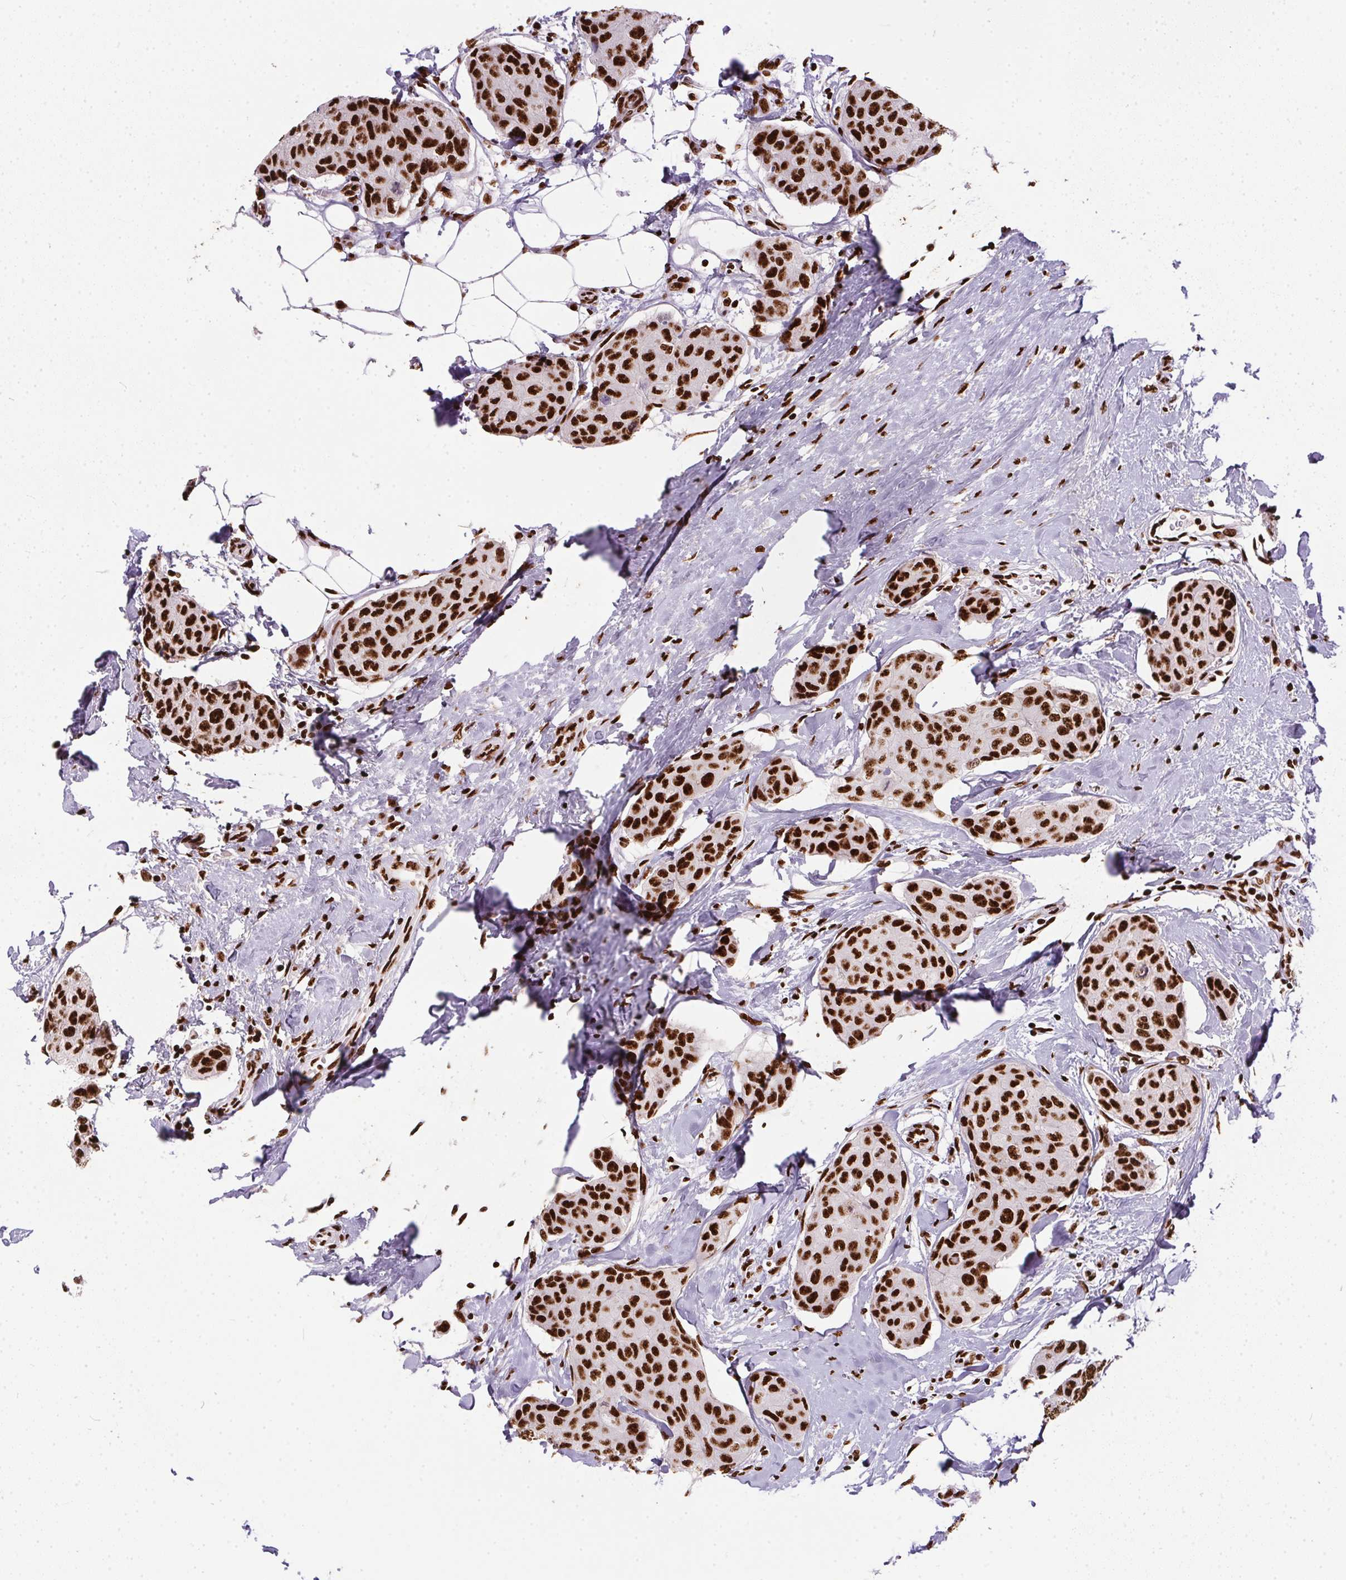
{"staining": {"intensity": "strong", "quantity": ">75%", "location": "nuclear"}, "tissue": "breast cancer", "cell_type": "Tumor cells", "image_type": "cancer", "snomed": [{"axis": "morphology", "description": "Duct carcinoma"}, {"axis": "topography", "description": "Breast"}], "caption": "The image demonstrates staining of breast cancer, revealing strong nuclear protein expression (brown color) within tumor cells.", "gene": "PAGE3", "patient": {"sex": "female", "age": 80}}